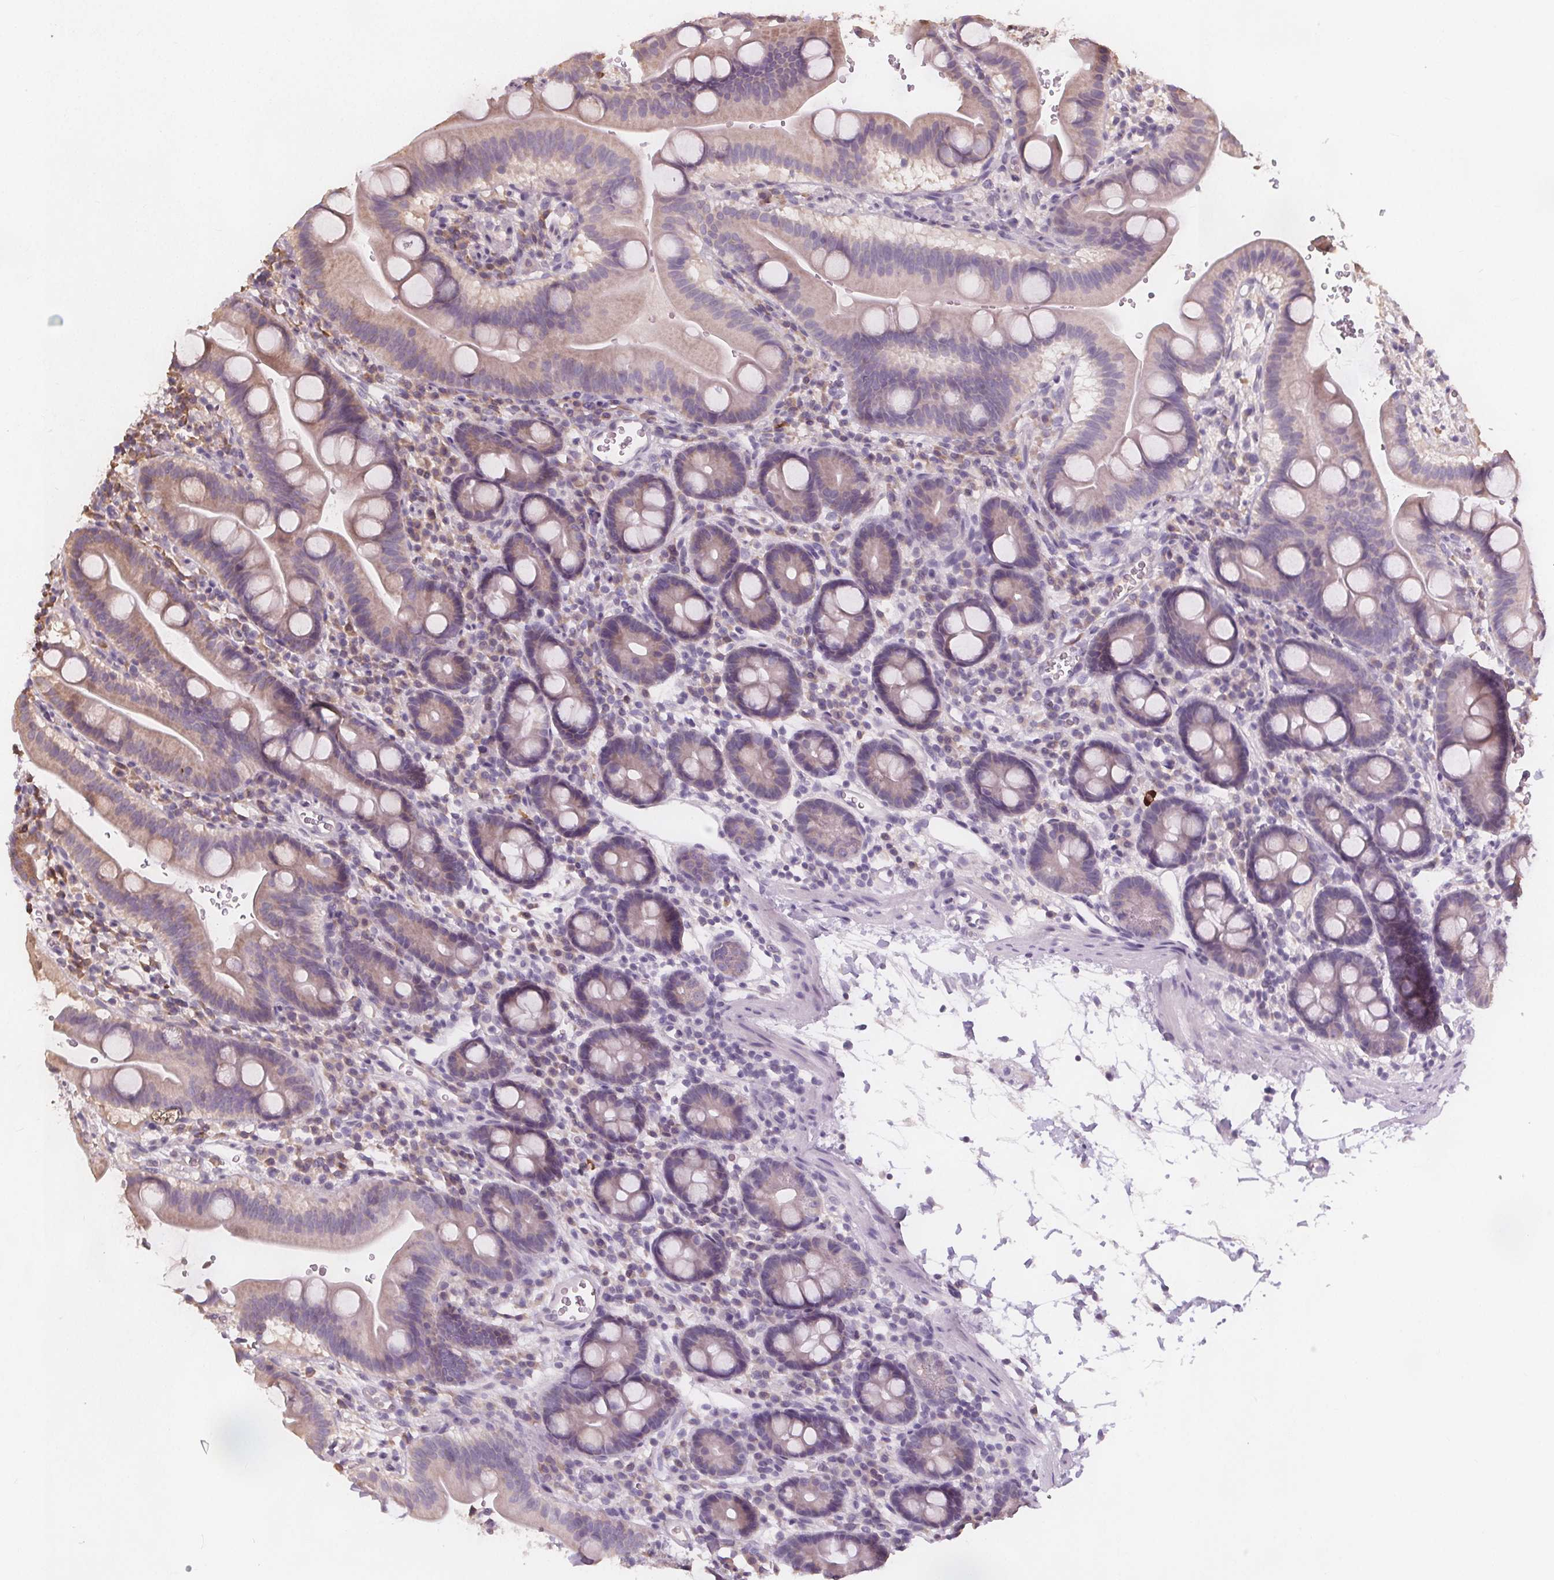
{"staining": {"intensity": "negative", "quantity": "none", "location": "none"}, "tissue": "duodenum", "cell_type": "Glandular cells", "image_type": "normal", "snomed": [{"axis": "morphology", "description": "Normal tissue, NOS"}, {"axis": "topography", "description": "Duodenum"}], "caption": "Protein analysis of normal duodenum reveals no significant positivity in glandular cells. Nuclei are stained in blue.", "gene": "TMEM80", "patient": {"sex": "male", "age": 59}}